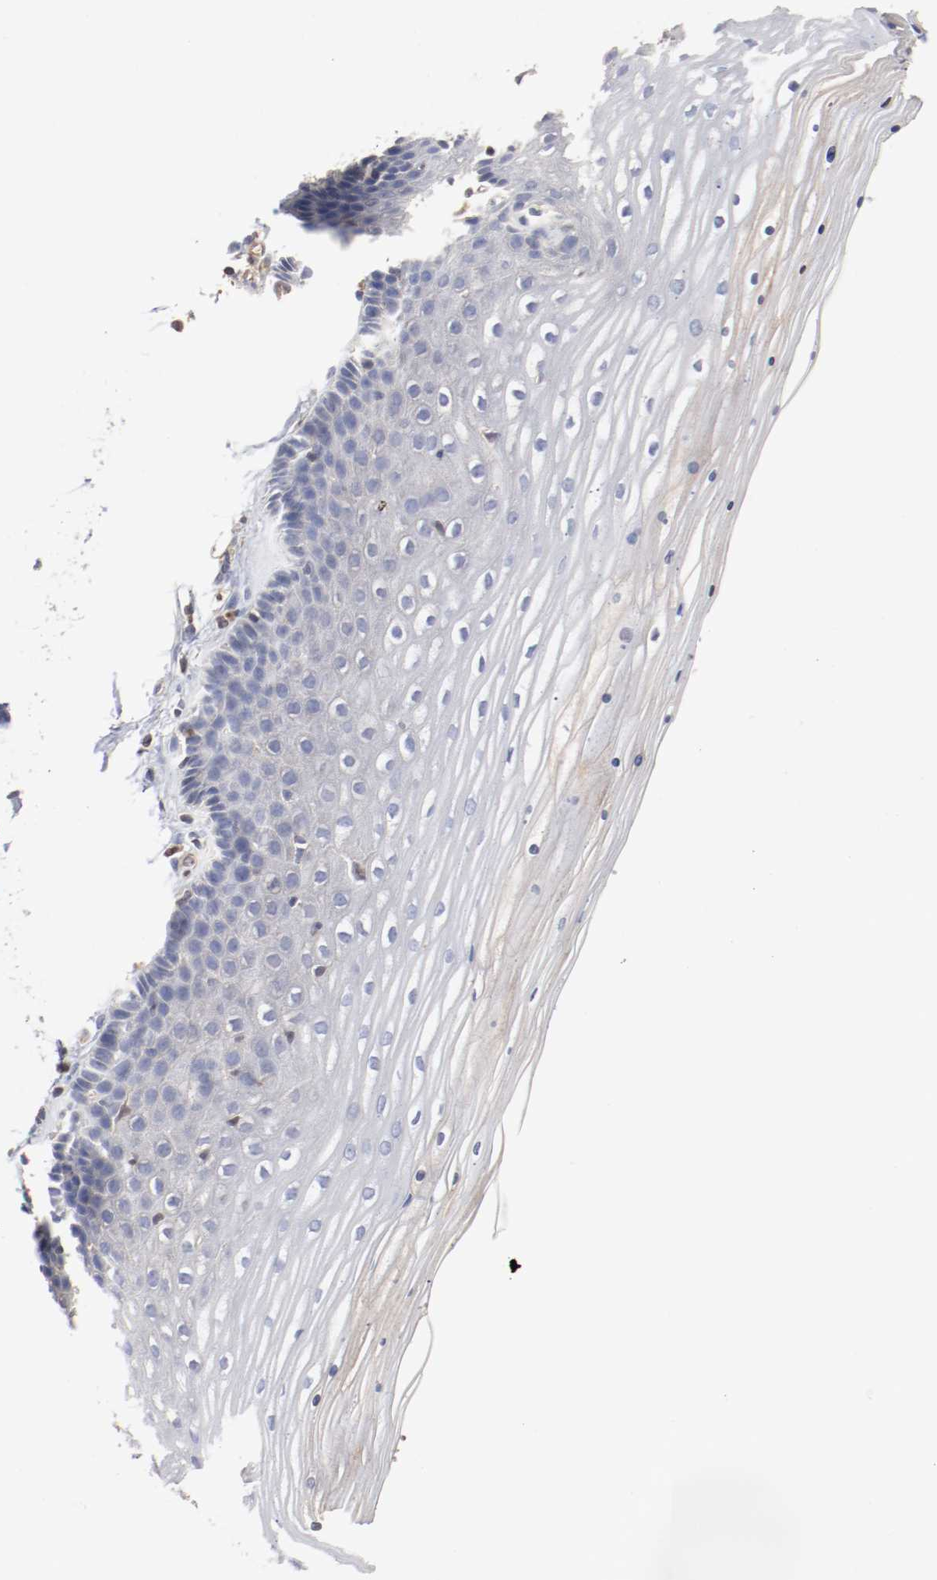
{"staining": {"intensity": "negative", "quantity": "none", "location": "none"}, "tissue": "cervix", "cell_type": "Glandular cells", "image_type": "normal", "snomed": [{"axis": "morphology", "description": "Normal tissue, NOS"}, {"axis": "topography", "description": "Cervix"}], "caption": "An immunohistochemistry micrograph of unremarkable cervix is shown. There is no staining in glandular cells of cervix.", "gene": "ARHGEF6", "patient": {"sex": "female", "age": 39}}